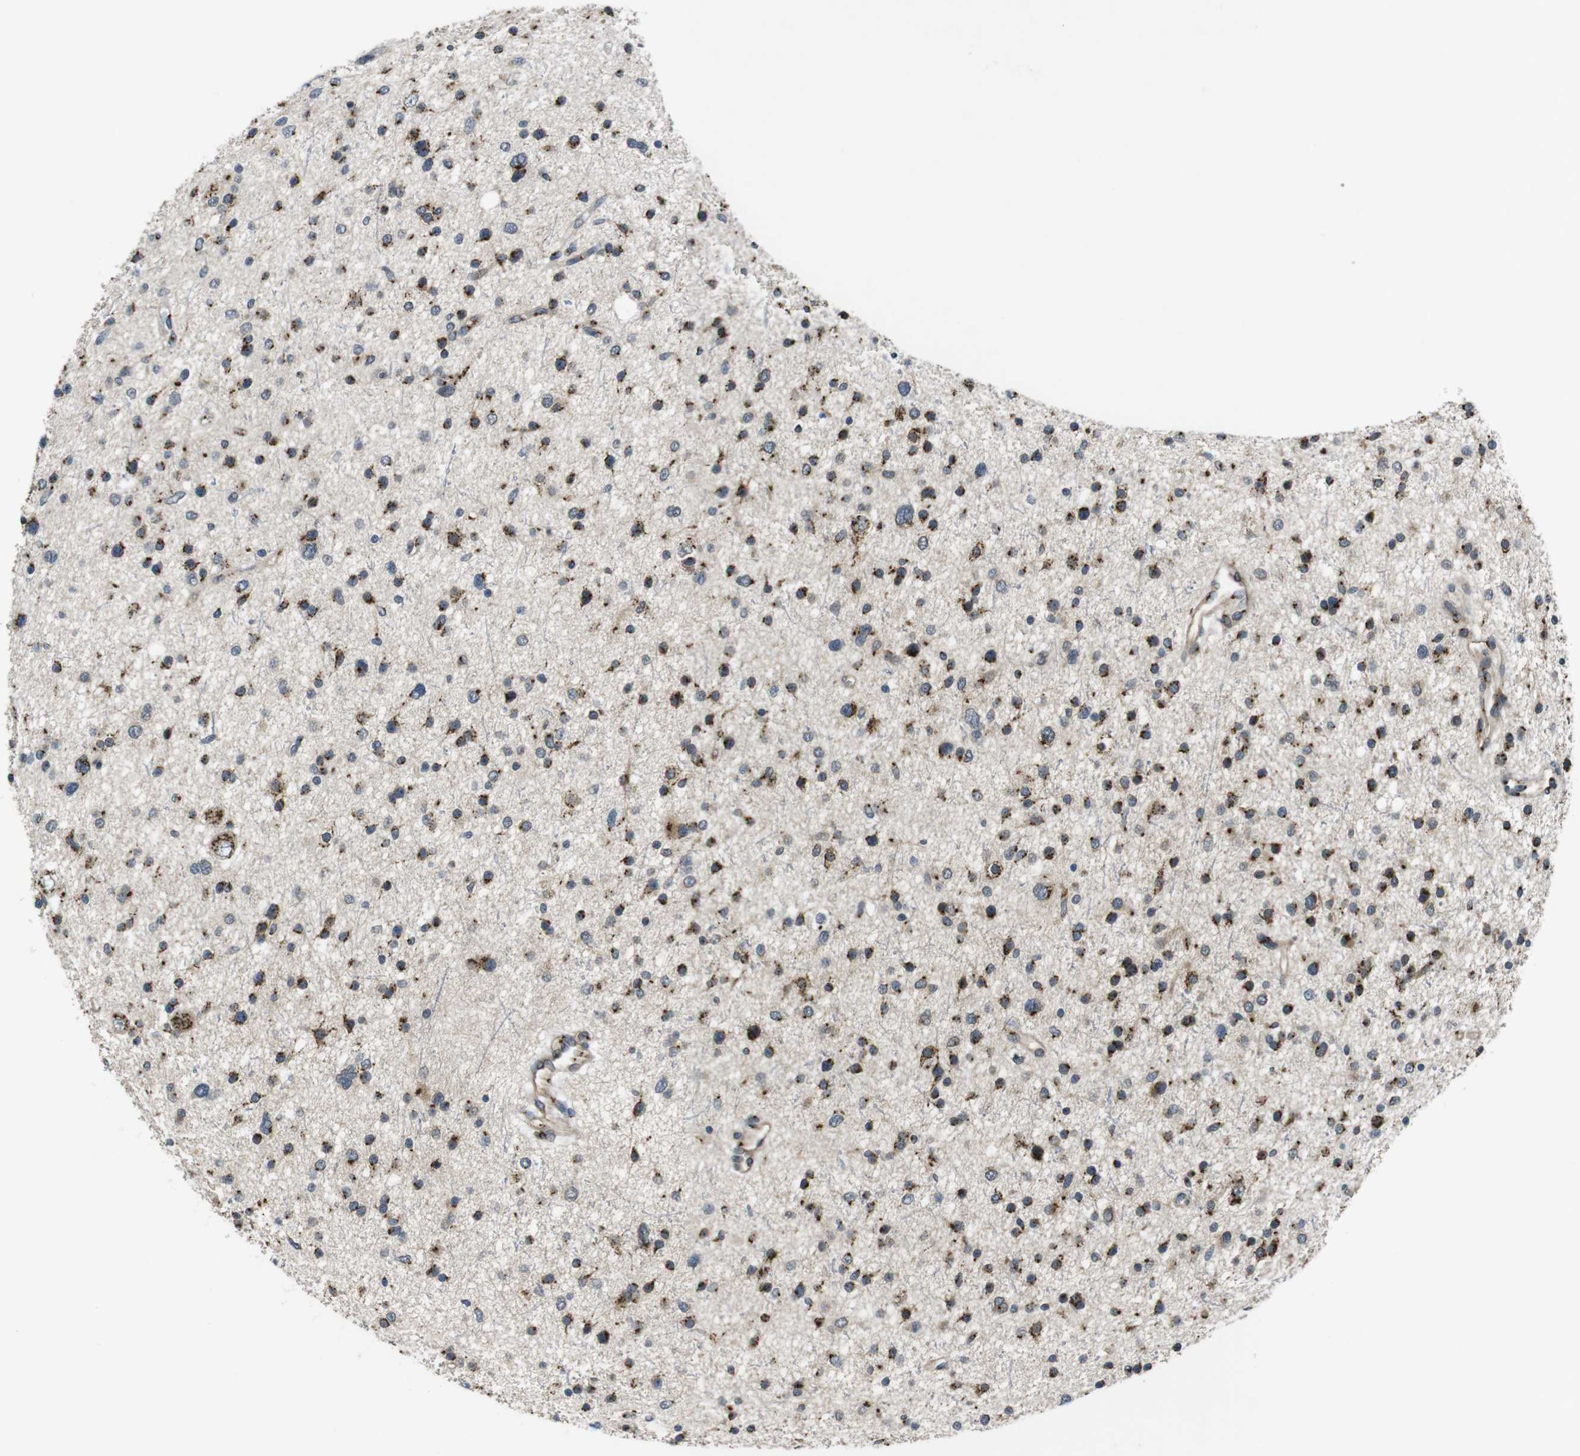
{"staining": {"intensity": "strong", "quantity": ">75%", "location": "cytoplasmic/membranous"}, "tissue": "glioma", "cell_type": "Tumor cells", "image_type": "cancer", "snomed": [{"axis": "morphology", "description": "Glioma, malignant, Low grade"}, {"axis": "topography", "description": "Brain"}], "caption": "Protein staining reveals strong cytoplasmic/membranous expression in approximately >75% of tumor cells in low-grade glioma (malignant). (Stains: DAB in brown, nuclei in blue, Microscopy: brightfield microscopy at high magnification).", "gene": "ZFPL1", "patient": {"sex": "female", "age": 37}}